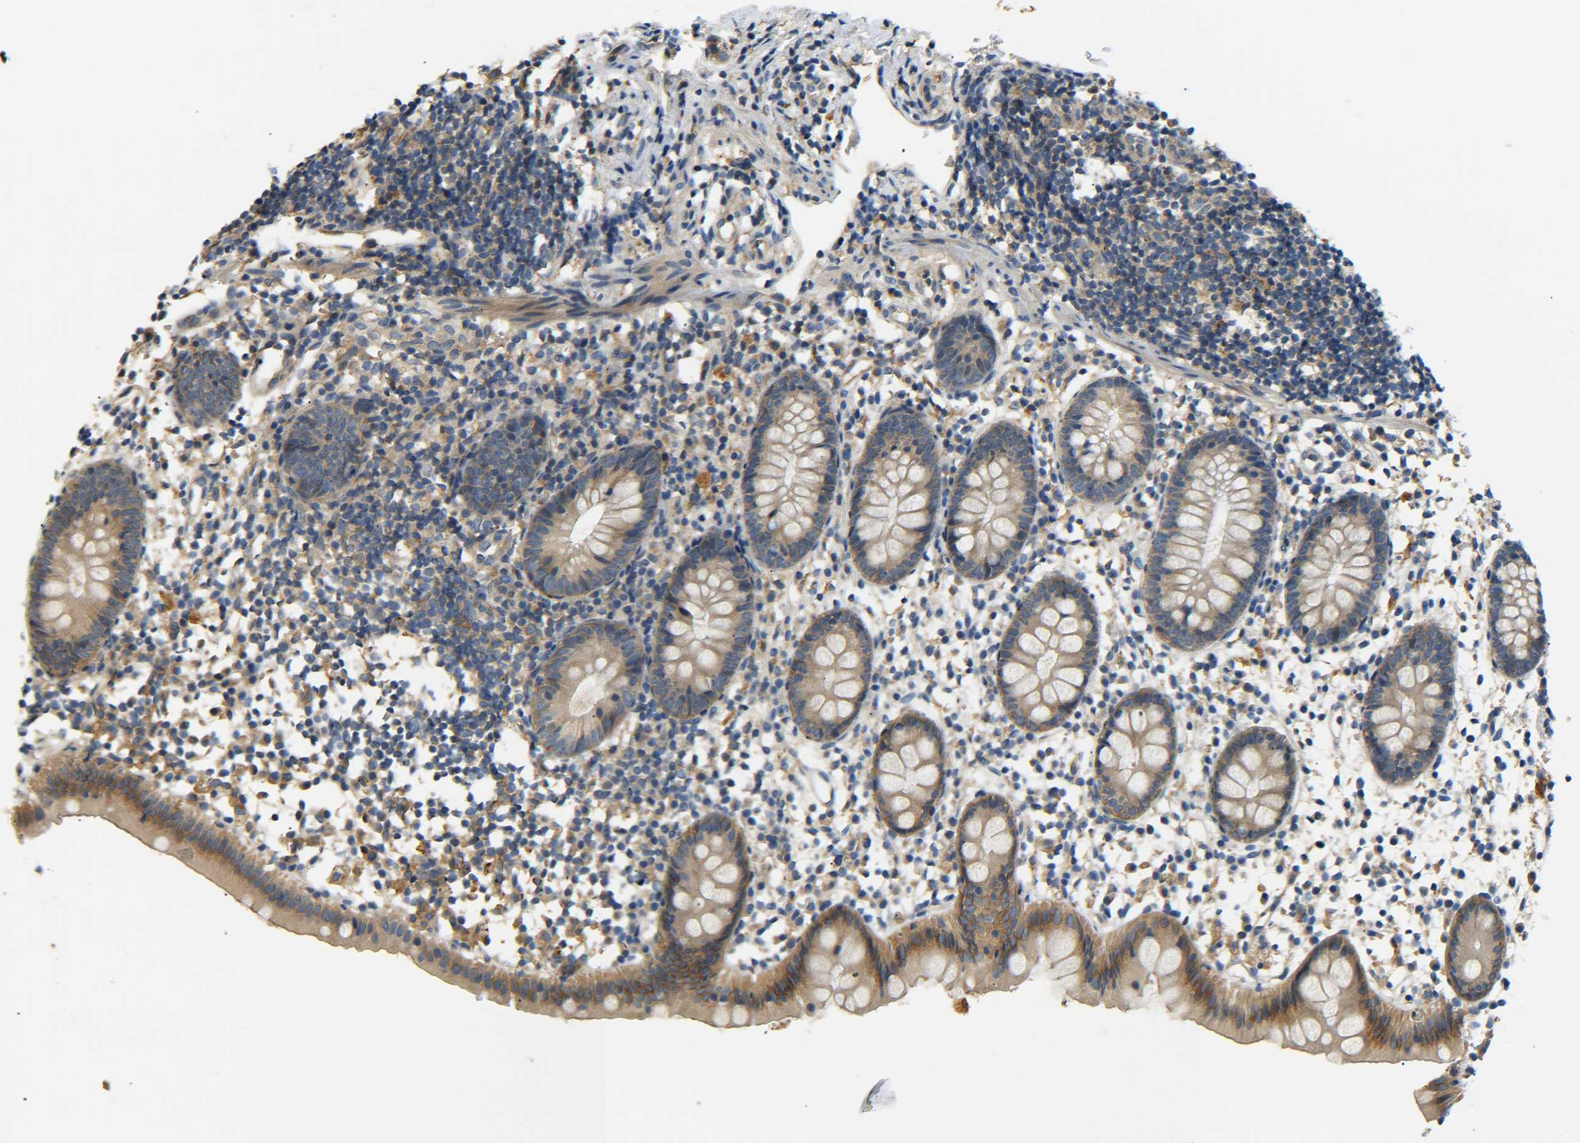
{"staining": {"intensity": "moderate", "quantity": ">75%", "location": "cytoplasmic/membranous"}, "tissue": "appendix", "cell_type": "Glandular cells", "image_type": "normal", "snomed": [{"axis": "morphology", "description": "Normal tissue, NOS"}, {"axis": "topography", "description": "Appendix"}], "caption": "High-power microscopy captured an IHC histopathology image of unremarkable appendix, revealing moderate cytoplasmic/membranous expression in approximately >75% of glandular cells.", "gene": "LRCH3", "patient": {"sex": "female", "age": 20}}